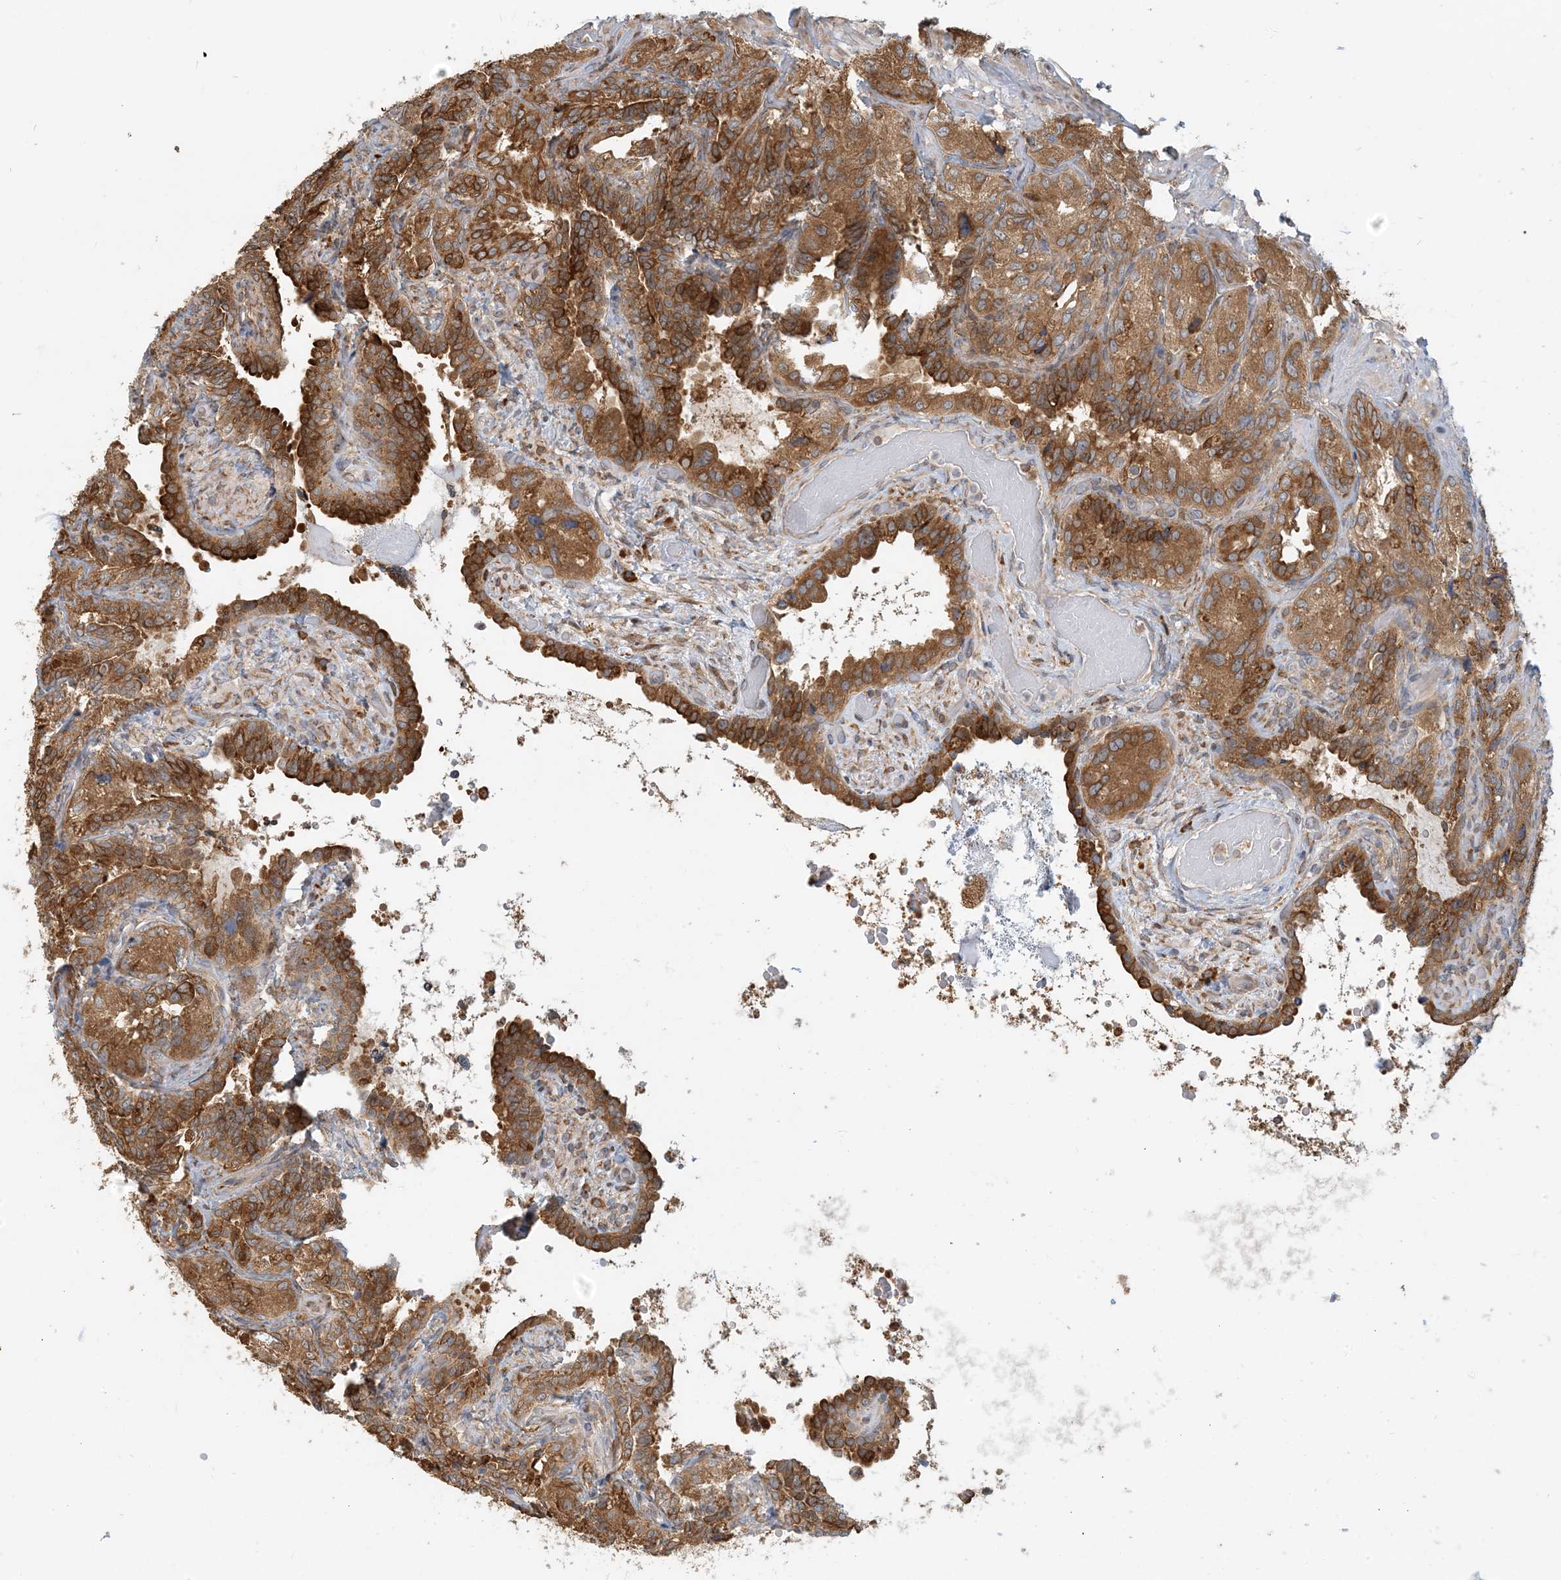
{"staining": {"intensity": "moderate", "quantity": ">75%", "location": "cytoplasmic/membranous"}, "tissue": "seminal vesicle", "cell_type": "Glandular cells", "image_type": "normal", "snomed": [{"axis": "morphology", "description": "Normal tissue, NOS"}, {"axis": "topography", "description": "Seminal veicle"}, {"axis": "topography", "description": "Peripheral nerve tissue"}], "caption": "DAB (3,3'-diaminobenzidine) immunohistochemical staining of normal human seminal vesicle demonstrates moderate cytoplasmic/membranous protein positivity in about >75% of glandular cells.", "gene": "HNMT", "patient": {"sex": "male", "age": 67}}